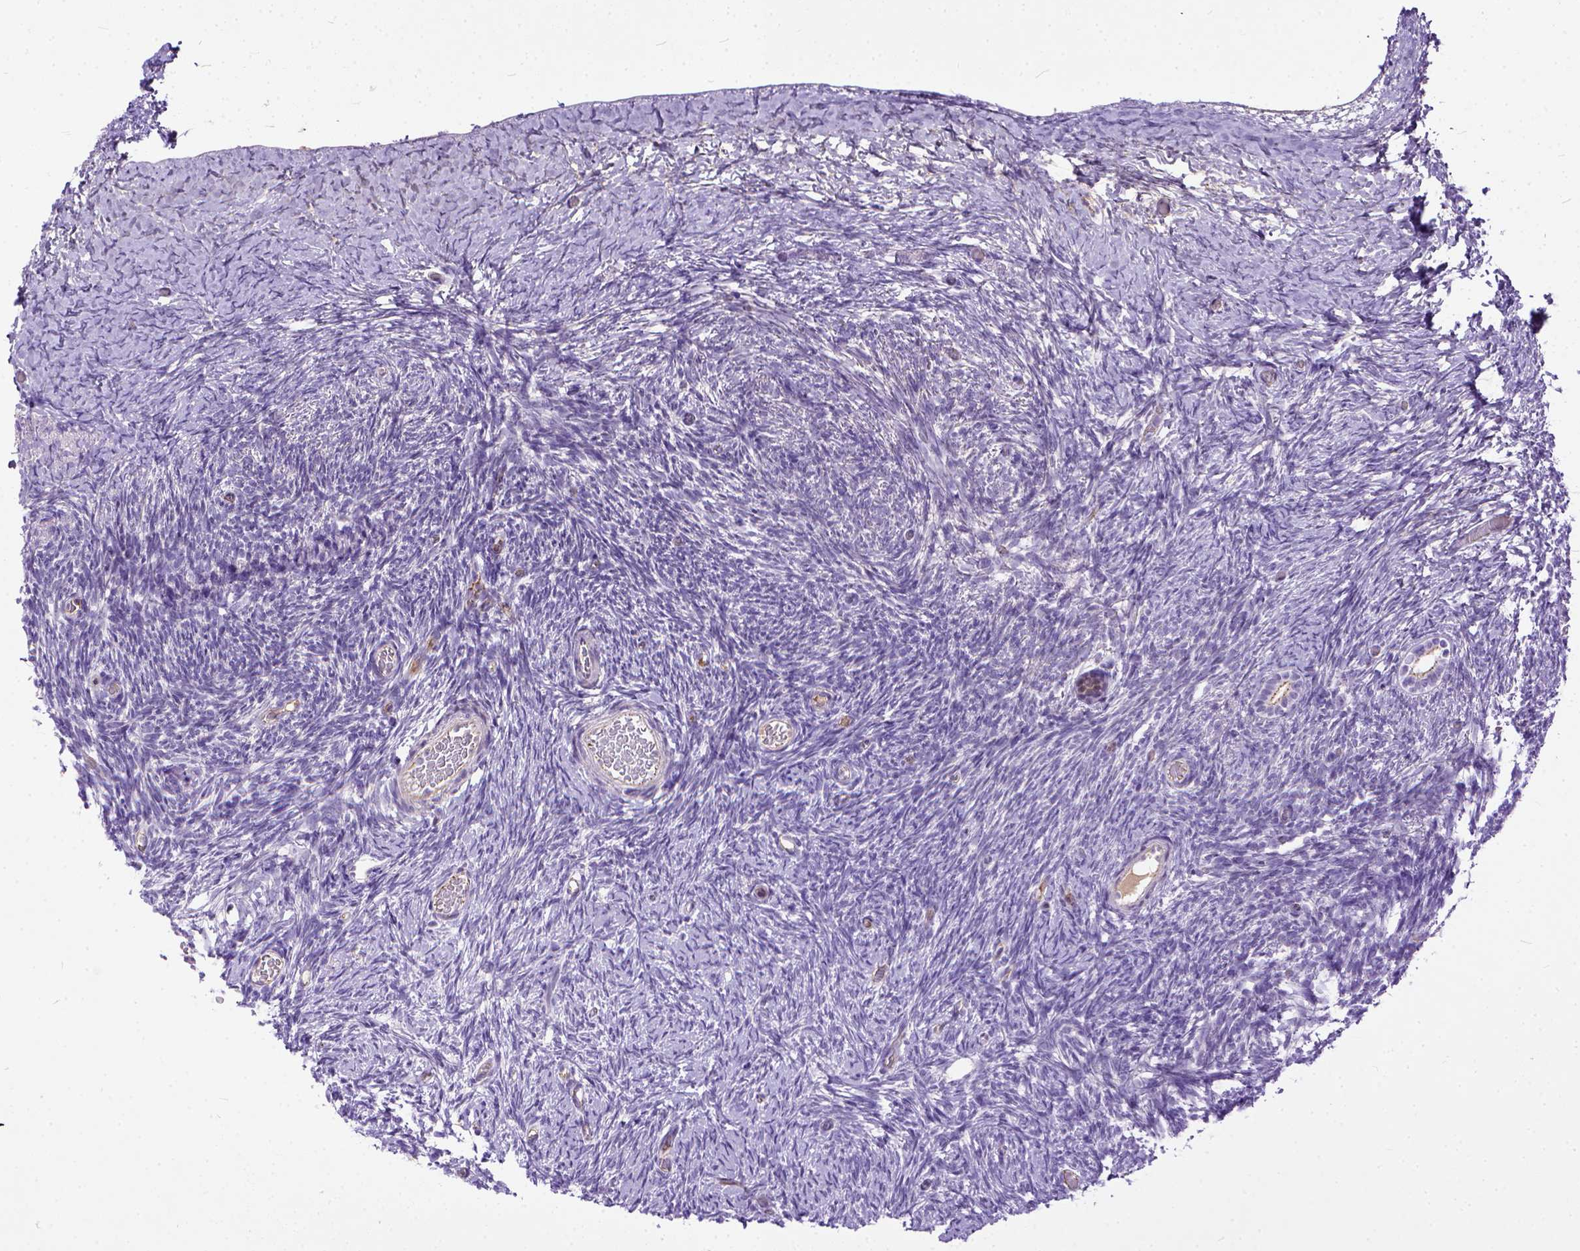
{"staining": {"intensity": "negative", "quantity": "none", "location": "none"}, "tissue": "ovary", "cell_type": "Follicle cells", "image_type": "normal", "snomed": [{"axis": "morphology", "description": "Normal tissue, NOS"}, {"axis": "topography", "description": "Ovary"}], "caption": "This photomicrograph is of benign ovary stained with immunohistochemistry to label a protein in brown with the nuclei are counter-stained blue. There is no positivity in follicle cells.", "gene": "ADGRF1", "patient": {"sex": "female", "age": 39}}